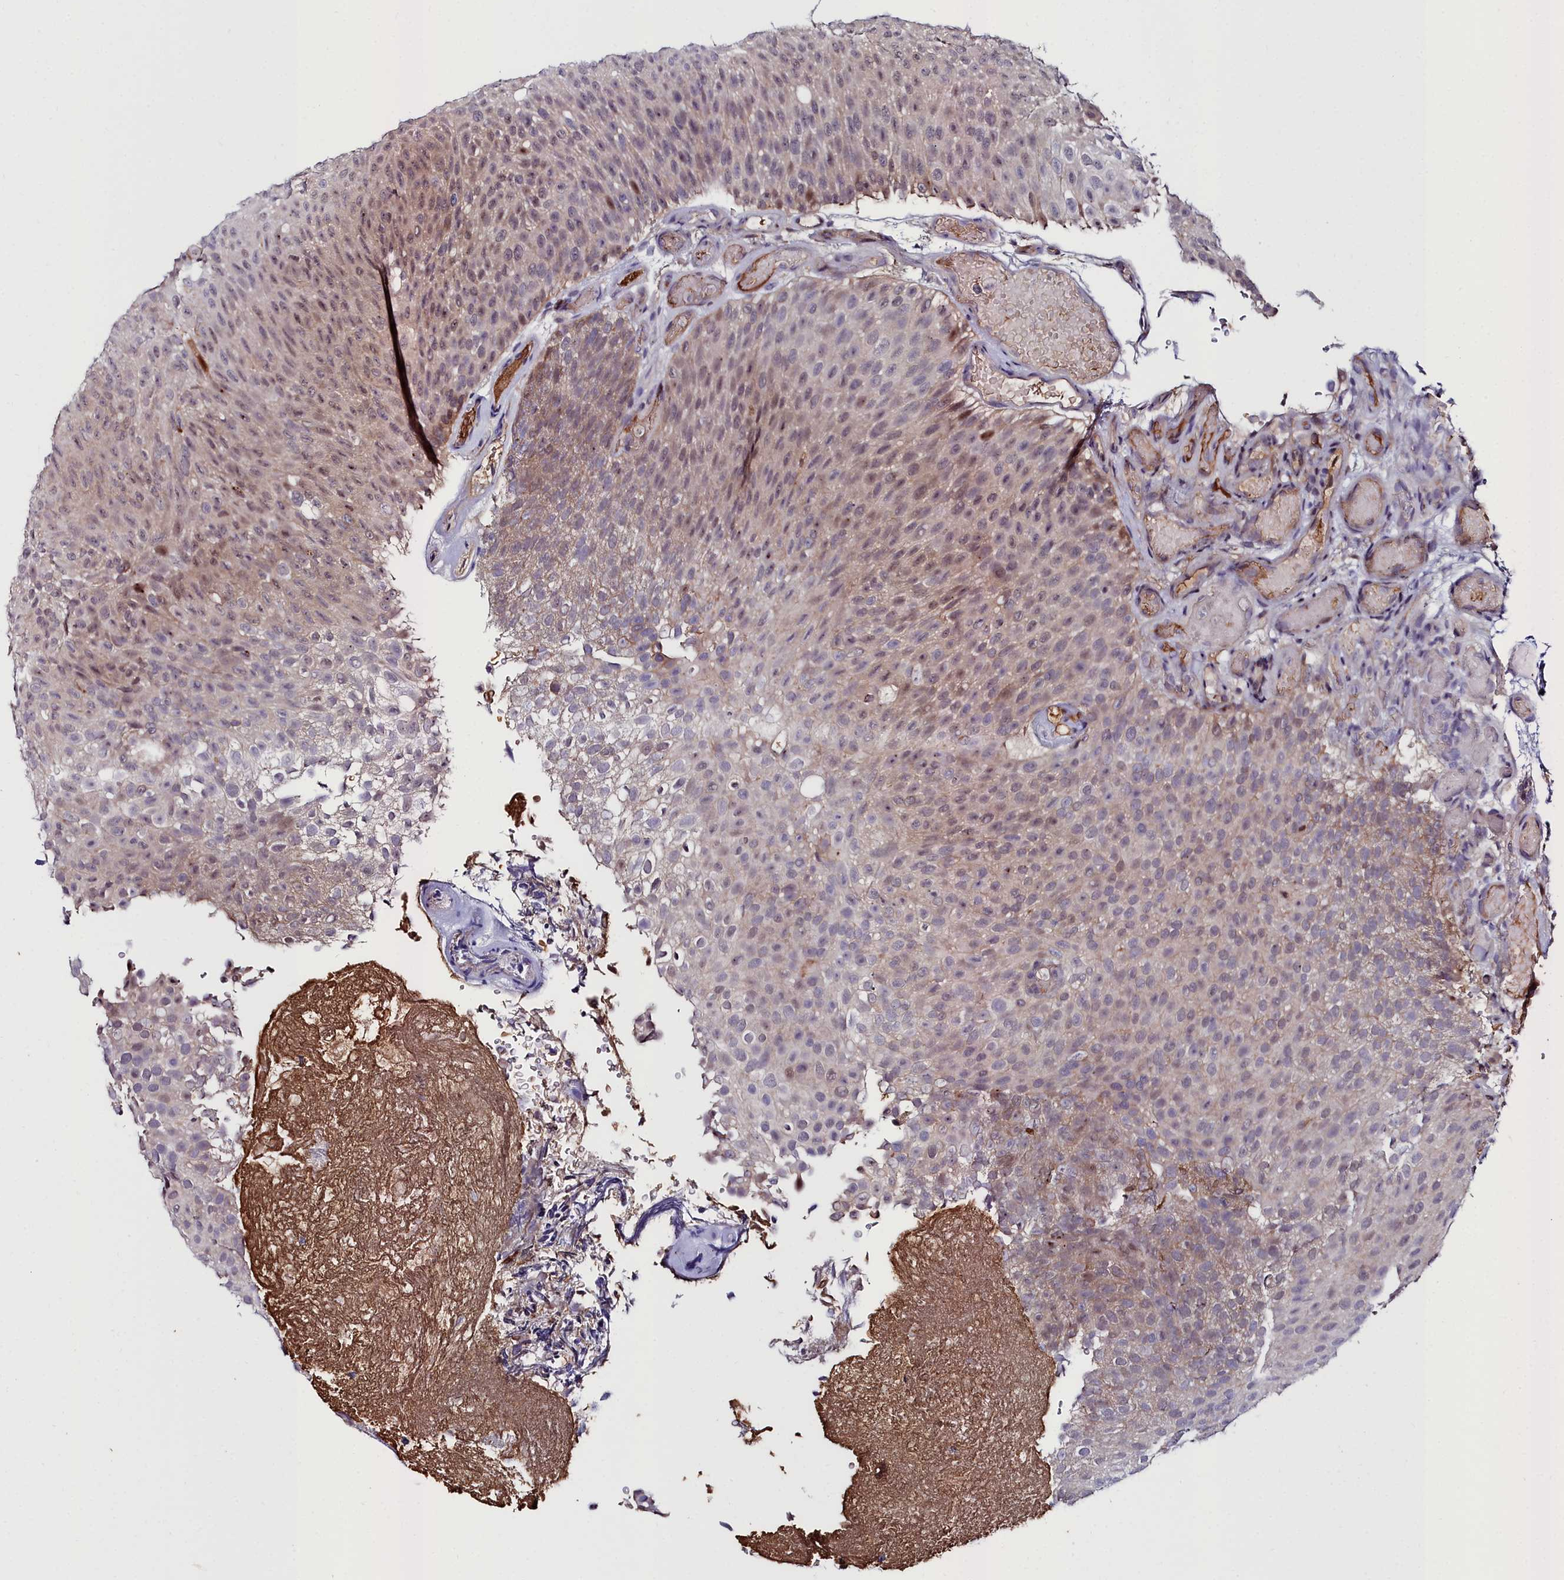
{"staining": {"intensity": "moderate", "quantity": "25%-75%", "location": "cytoplasmic/membranous,nuclear"}, "tissue": "urothelial cancer", "cell_type": "Tumor cells", "image_type": "cancer", "snomed": [{"axis": "morphology", "description": "Urothelial carcinoma, Low grade"}, {"axis": "topography", "description": "Urinary bladder"}], "caption": "The histopathology image reveals a brown stain indicating the presence of a protein in the cytoplasmic/membranous and nuclear of tumor cells in low-grade urothelial carcinoma.", "gene": "KCTD18", "patient": {"sex": "male", "age": 78}}